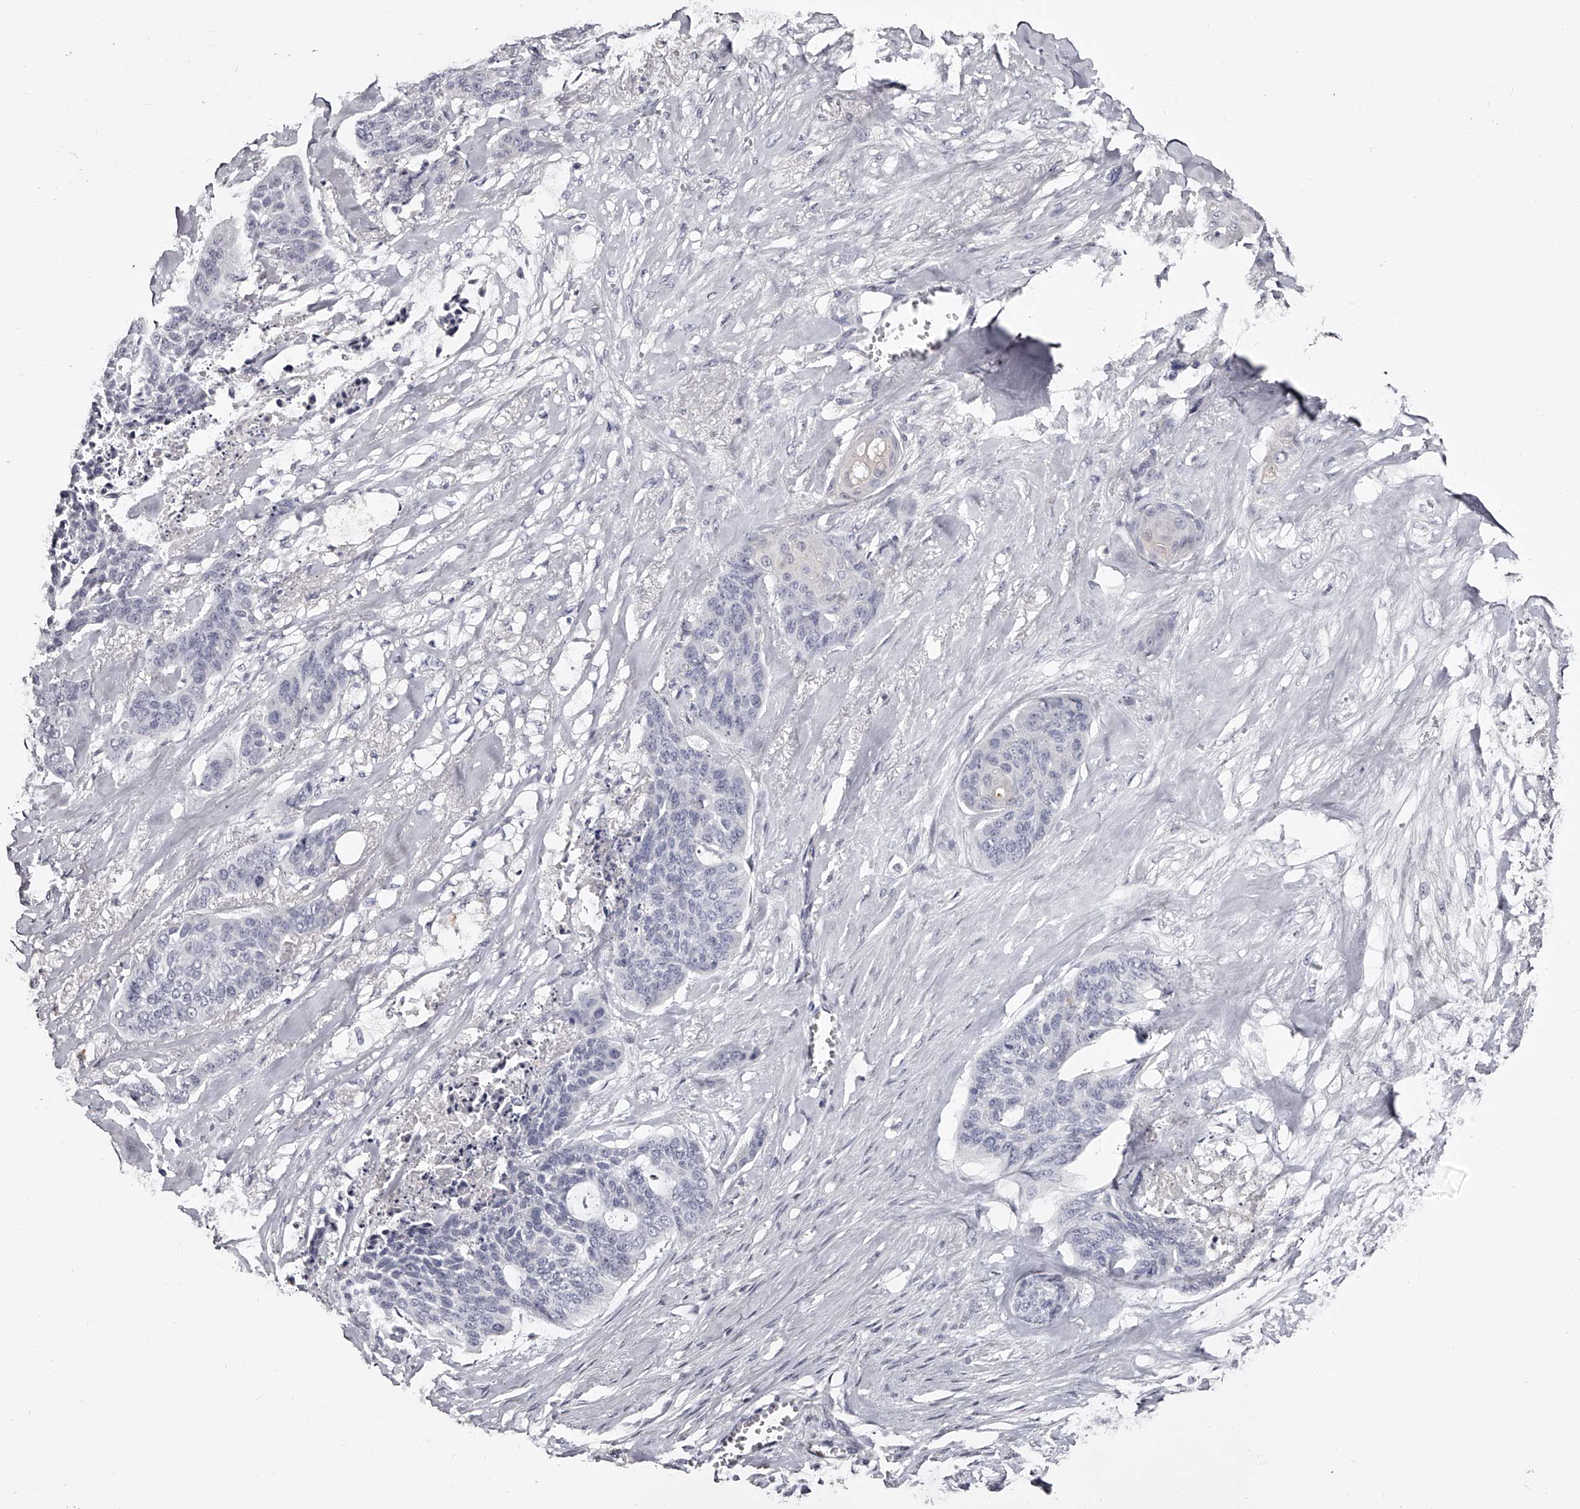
{"staining": {"intensity": "negative", "quantity": "none", "location": "none"}, "tissue": "skin cancer", "cell_type": "Tumor cells", "image_type": "cancer", "snomed": [{"axis": "morphology", "description": "Basal cell carcinoma"}, {"axis": "topography", "description": "Skin"}], "caption": "Micrograph shows no significant protein positivity in tumor cells of basal cell carcinoma (skin). (DAB (3,3'-diaminobenzidine) immunohistochemistry (IHC) with hematoxylin counter stain).", "gene": "PACSIN1", "patient": {"sex": "female", "age": 64}}